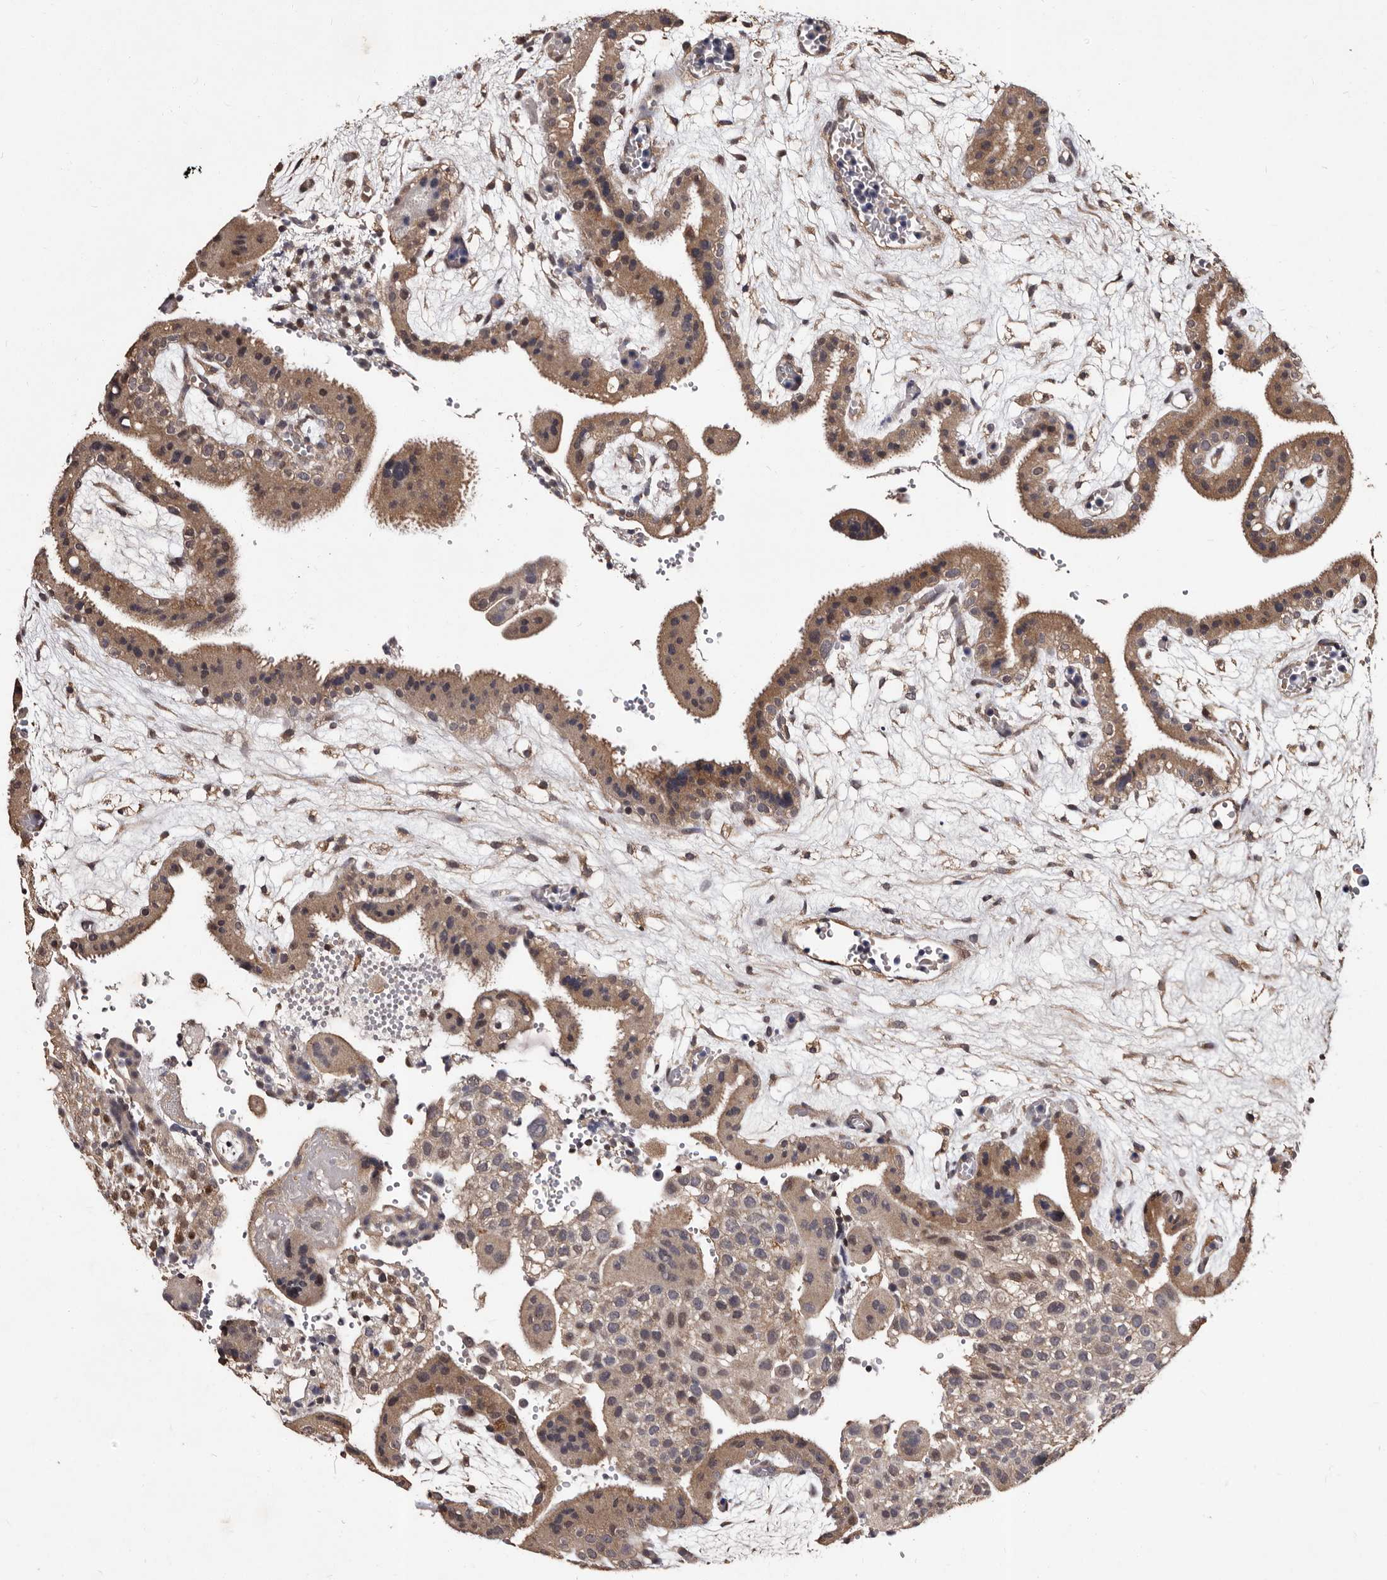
{"staining": {"intensity": "moderate", "quantity": ">75%", "location": "cytoplasmic/membranous"}, "tissue": "placenta", "cell_type": "Trophoblastic cells", "image_type": "normal", "snomed": [{"axis": "morphology", "description": "Normal tissue, NOS"}, {"axis": "topography", "description": "Placenta"}], "caption": "The photomicrograph exhibits a brown stain indicating the presence of a protein in the cytoplasmic/membranous of trophoblastic cells in placenta. (DAB (3,3'-diaminobenzidine) IHC with brightfield microscopy, high magnification).", "gene": "MKRN3", "patient": {"sex": "female", "age": 18}}